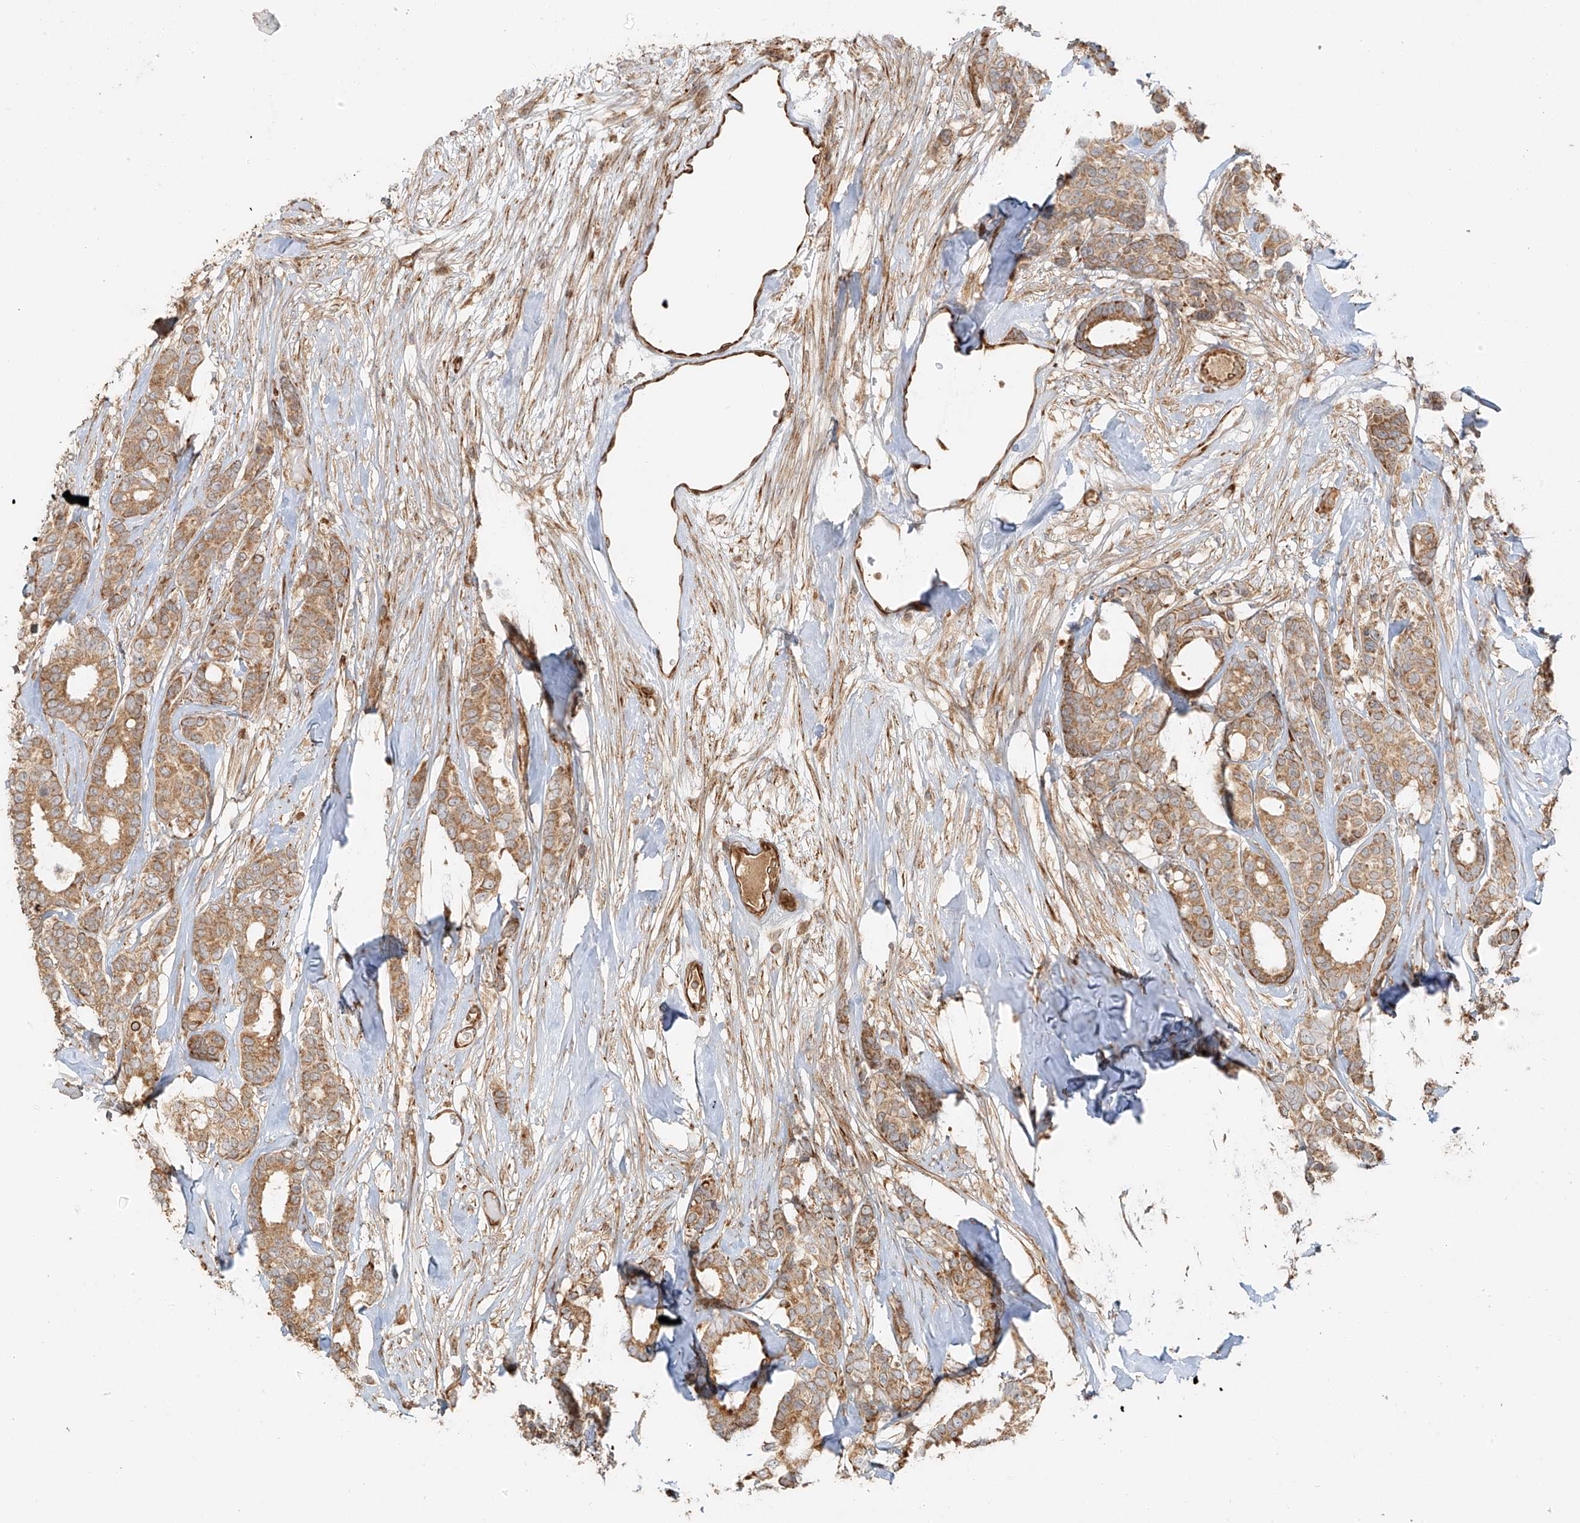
{"staining": {"intensity": "moderate", "quantity": ">75%", "location": "cytoplasmic/membranous"}, "tissue": "breast cancer", "cell_type": "Tumor cells", "image_type": "cancer", "snomed": [{"axis": "morphology", "description": "Duct carcinoma"}, {"axis": "topography", "description": "Breast"}], "caption": "Protein staining displays moderate cytoplasmic/membranous positivity in about >75% of tumor cells in breast cancer (invasive ductal carcinoma). Ihc stains the protein of interest in brown and the nuclei are stained blue.", "gene": "MIPEP", "patient": {"sex": "female", "age": 87}}